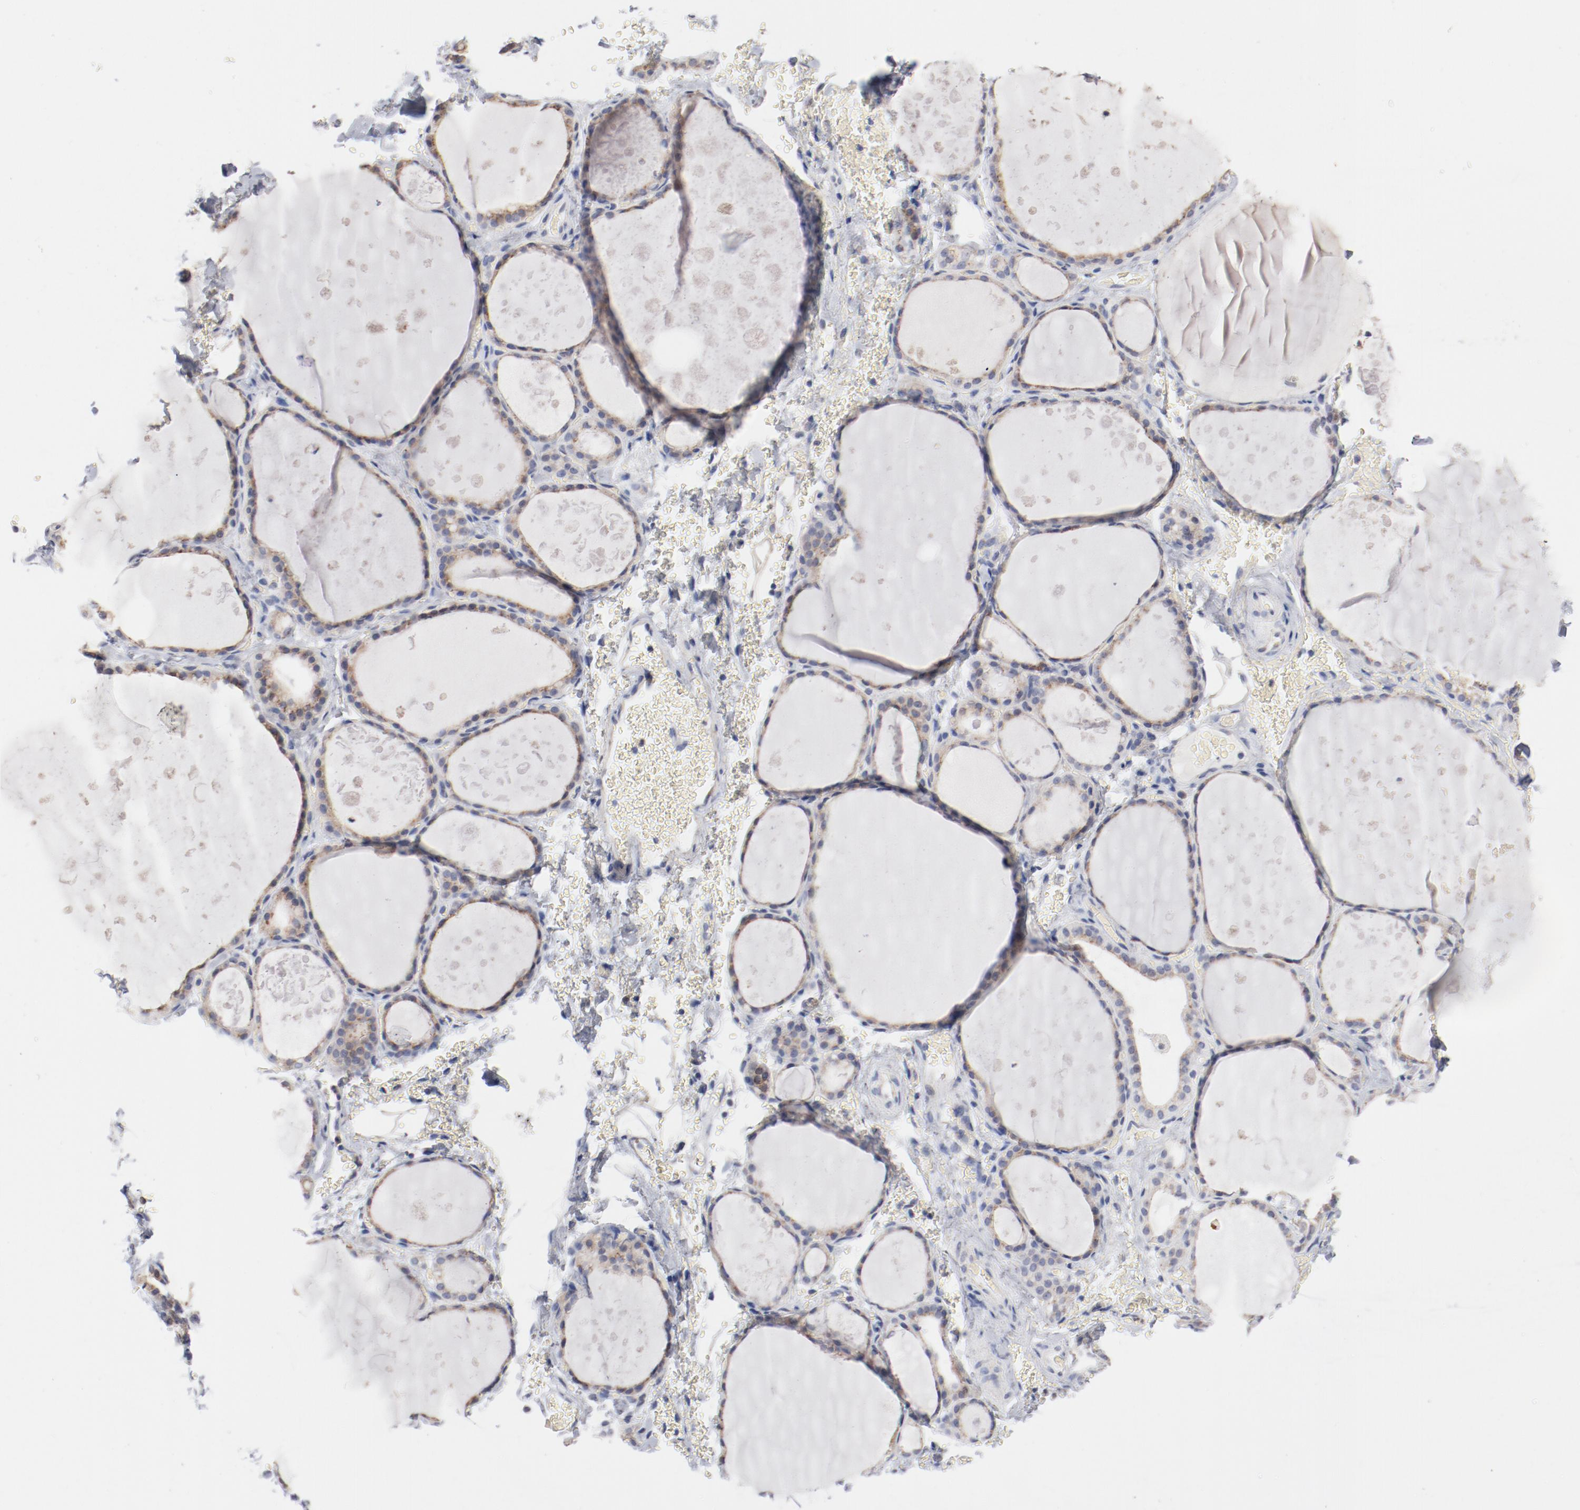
{"staining": {"intensity": "weak", "quantity": "25%-75%", "location": "cytoplasmic/membranous"}, "tissue": "thyroid gland", "cell_type": "Glandular cells", "image_type": "normal", "snomed": [{"axis": "morphology", "description": "Normal tissue, NOS"}, {"axis": "topography", "description": "Thyroid gland"}], "caption": "IHC (DAB) staining of normal thyroid gland exhibits weak cytoplasmic/membranous protein expression in approximately 25%-75% of glandular cells.", "gene": "AK7", "patient": {"sex": "male", "age": 61}}